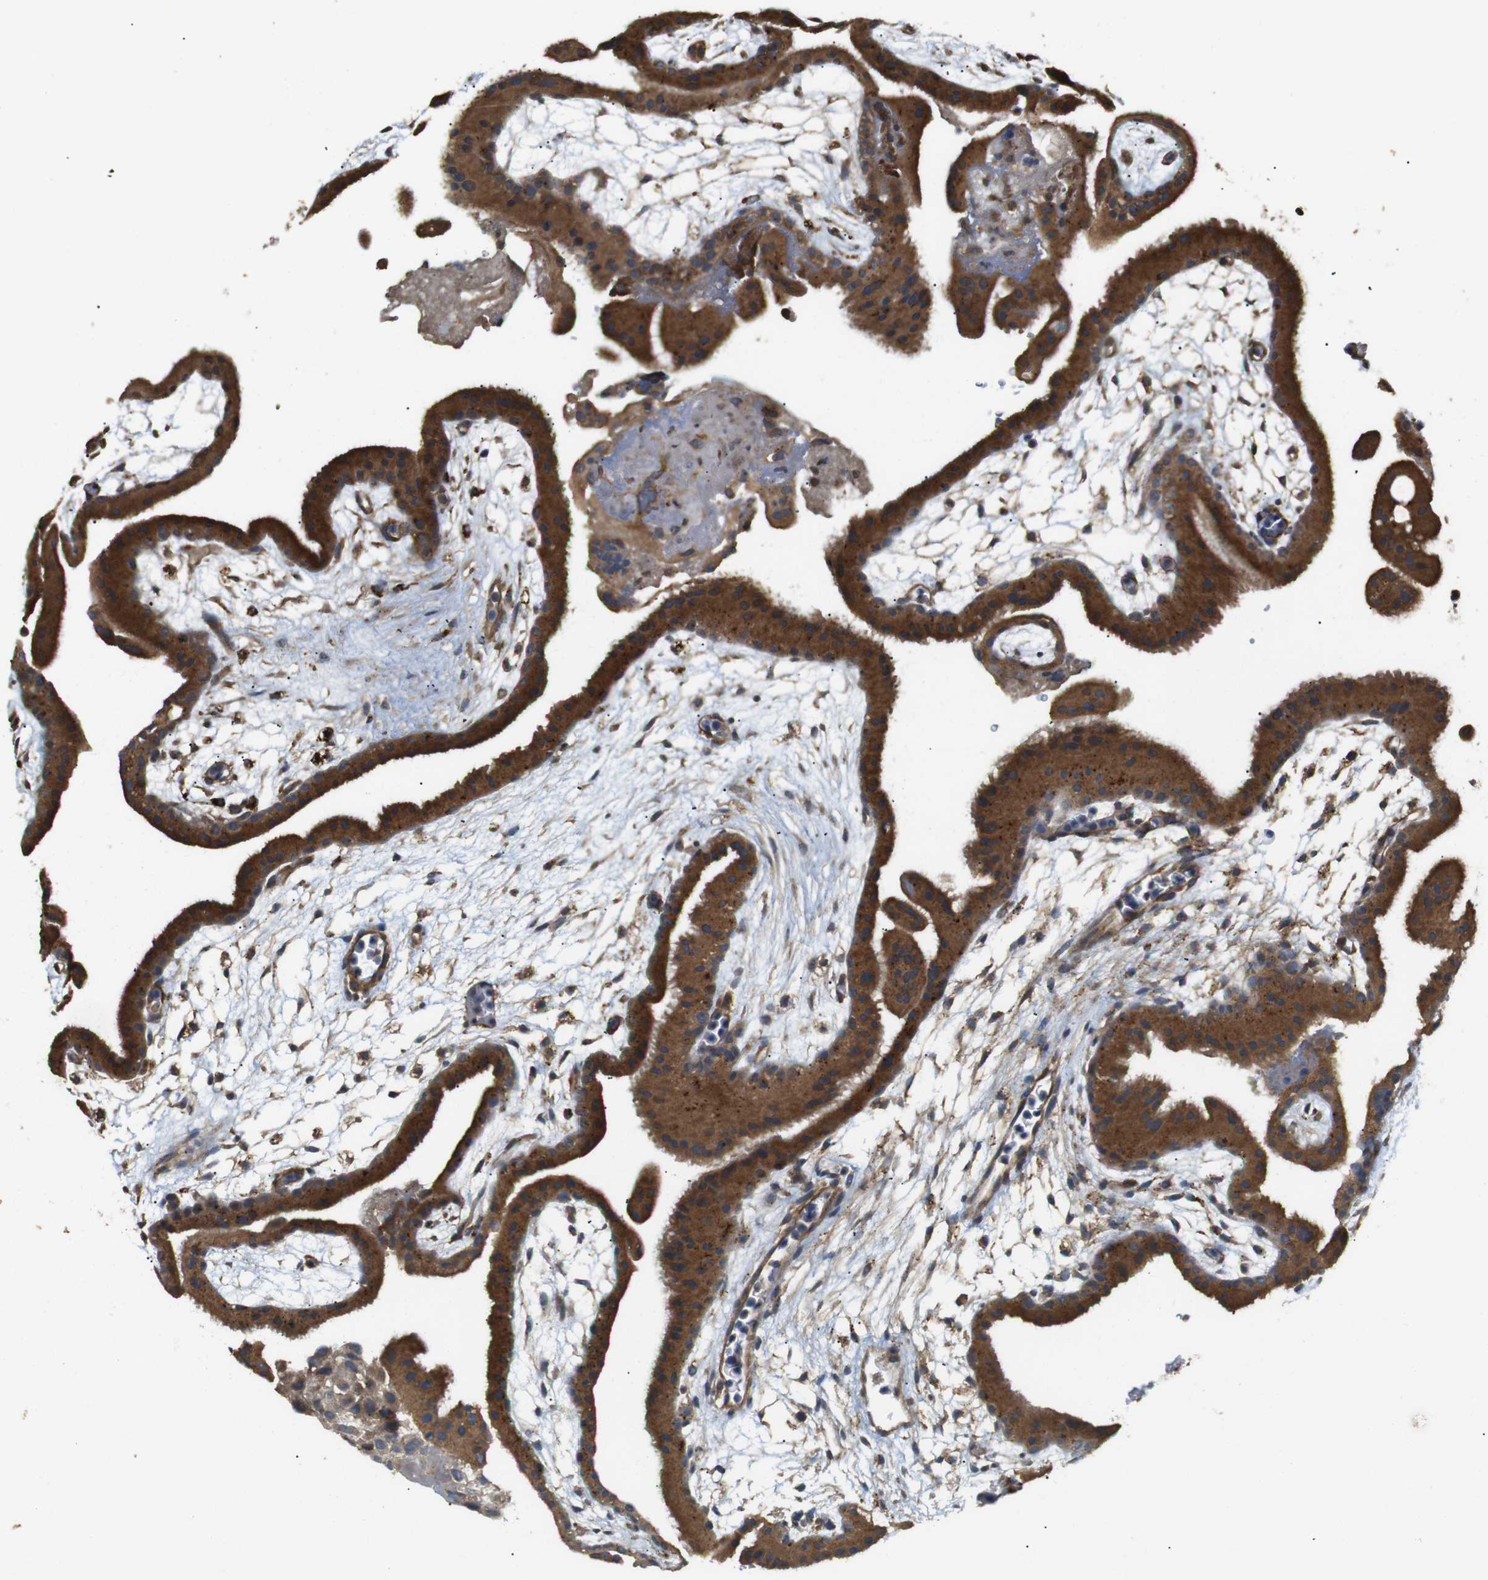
{"staining": {"intensity": "strong", "quantity": ">75%", "location": "cytoplasmic/membranous"}, "tissue": "placenta", "cell_type": "Trophoblastic cells", "image_type": "normal", "snomed": [{"axis": "morphology", "description": "Normal tissue, NOS"}, {"axis": "topography", "description": "Placenta"}], "caption": "Placenta stained with a brown dye reveals strong cytoplasmic/membranous positive staining in approximately >75% of trophoblastic cells.", "gene": "KSR1", "patient": {"sex": "female", "age": 19}}